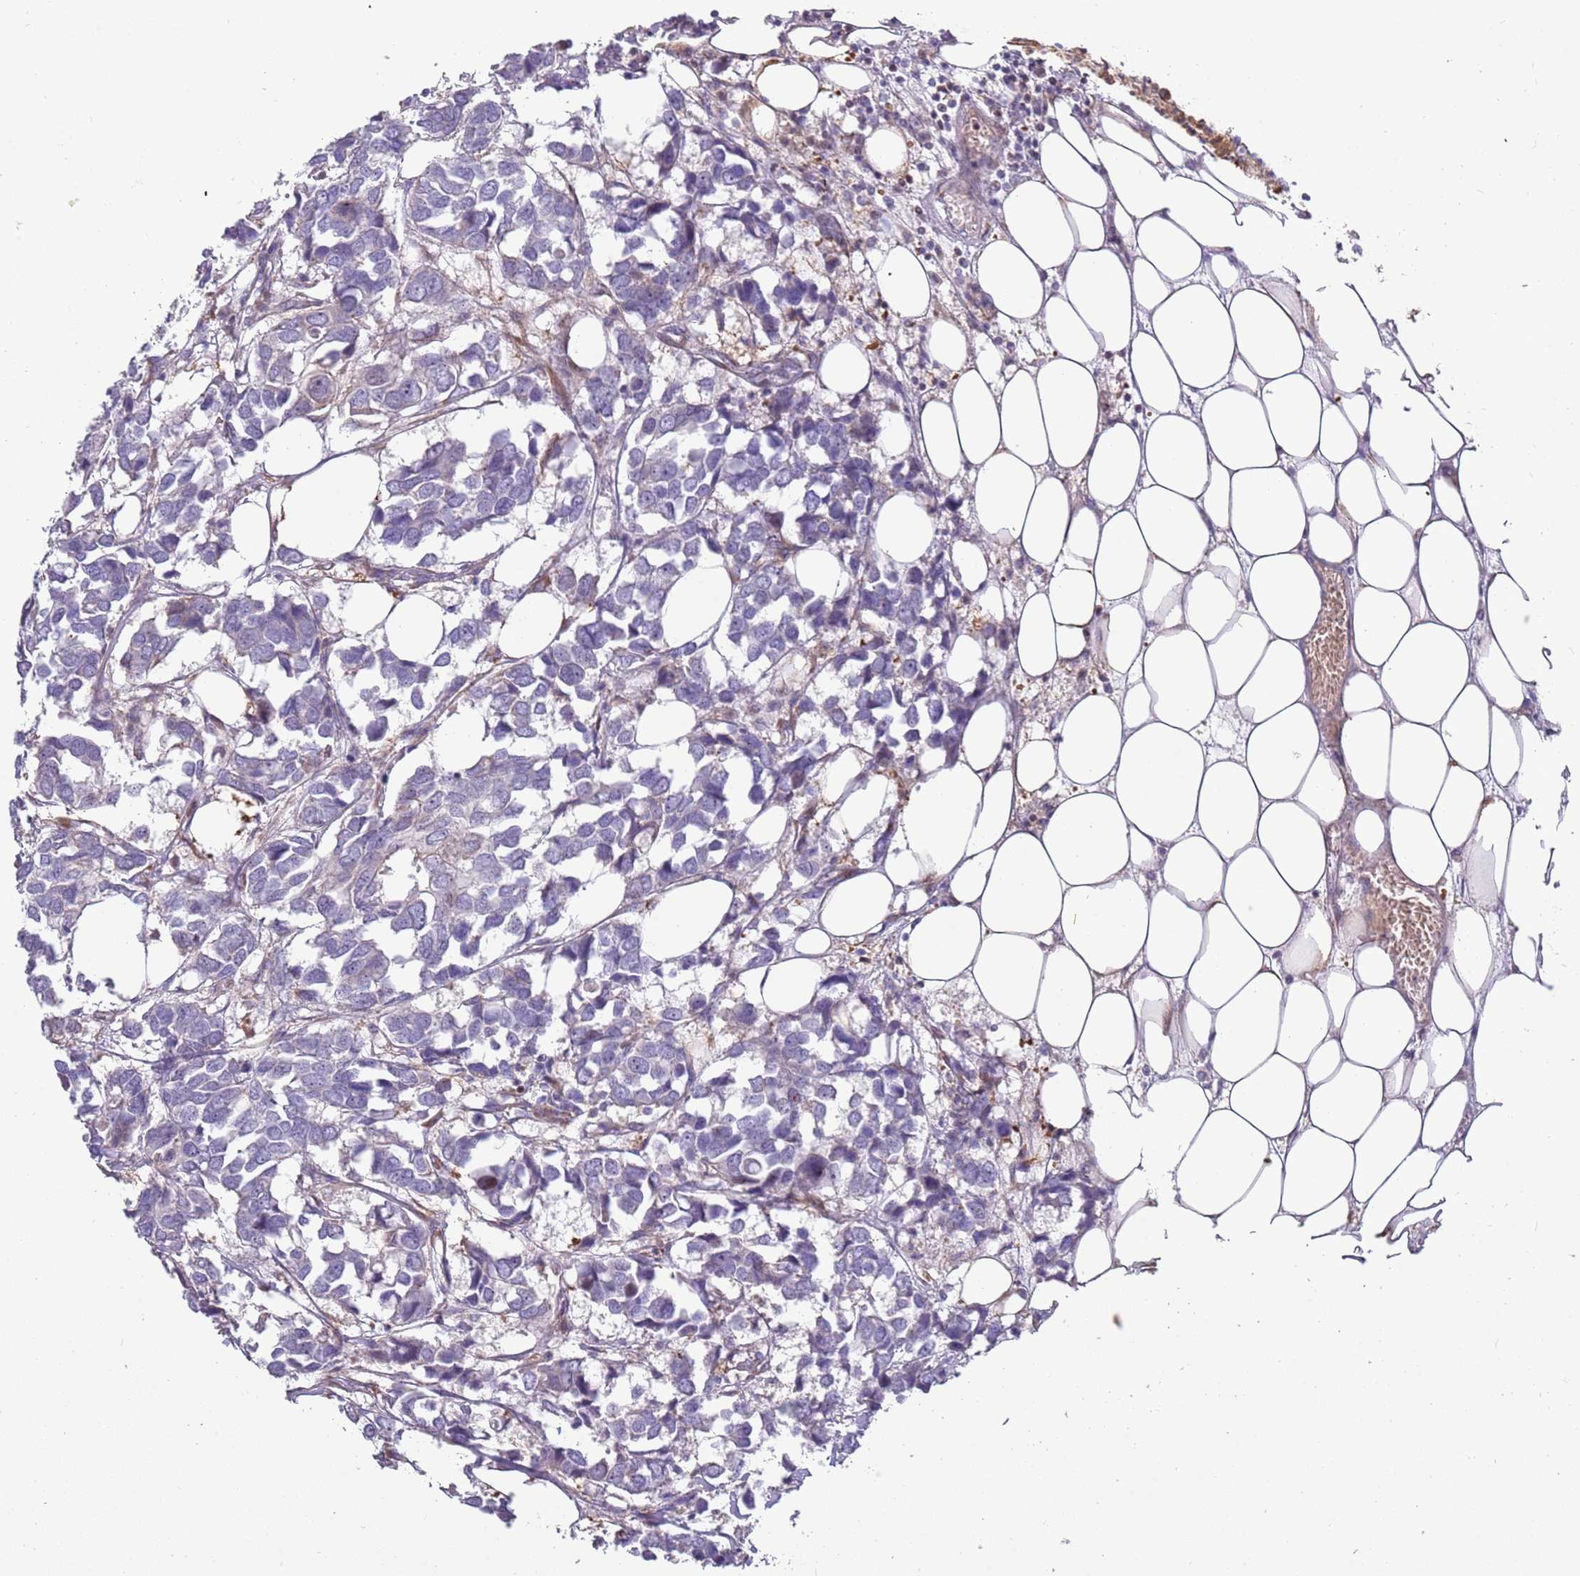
{"staining": {"intensity": "negative", "quantity": "none", "location": "none"}, "tissue": "breast cancer", "cell_type": "Tumor cells", "image_type": "cancer", "snomed": [{"axis": "morphology", "description": "Duct carcinoma"}, {"axis": "topography", "description": "Breast"}], "caption": "High power microscopy micrograph of an immunohistochemistry (IHC) photomicrograph of breast intraductal carcinoma, revealing no significant expression in tumor cells. The staining was performed using DAB (3,3'-diaminobenzidine) to visualize the protein expression in brown, while the nuclei were stained in blue with hematoxylin (Magnification: 20x).", "gene": "ITGB6", "patient": {"sex": "female", "age": 83}}